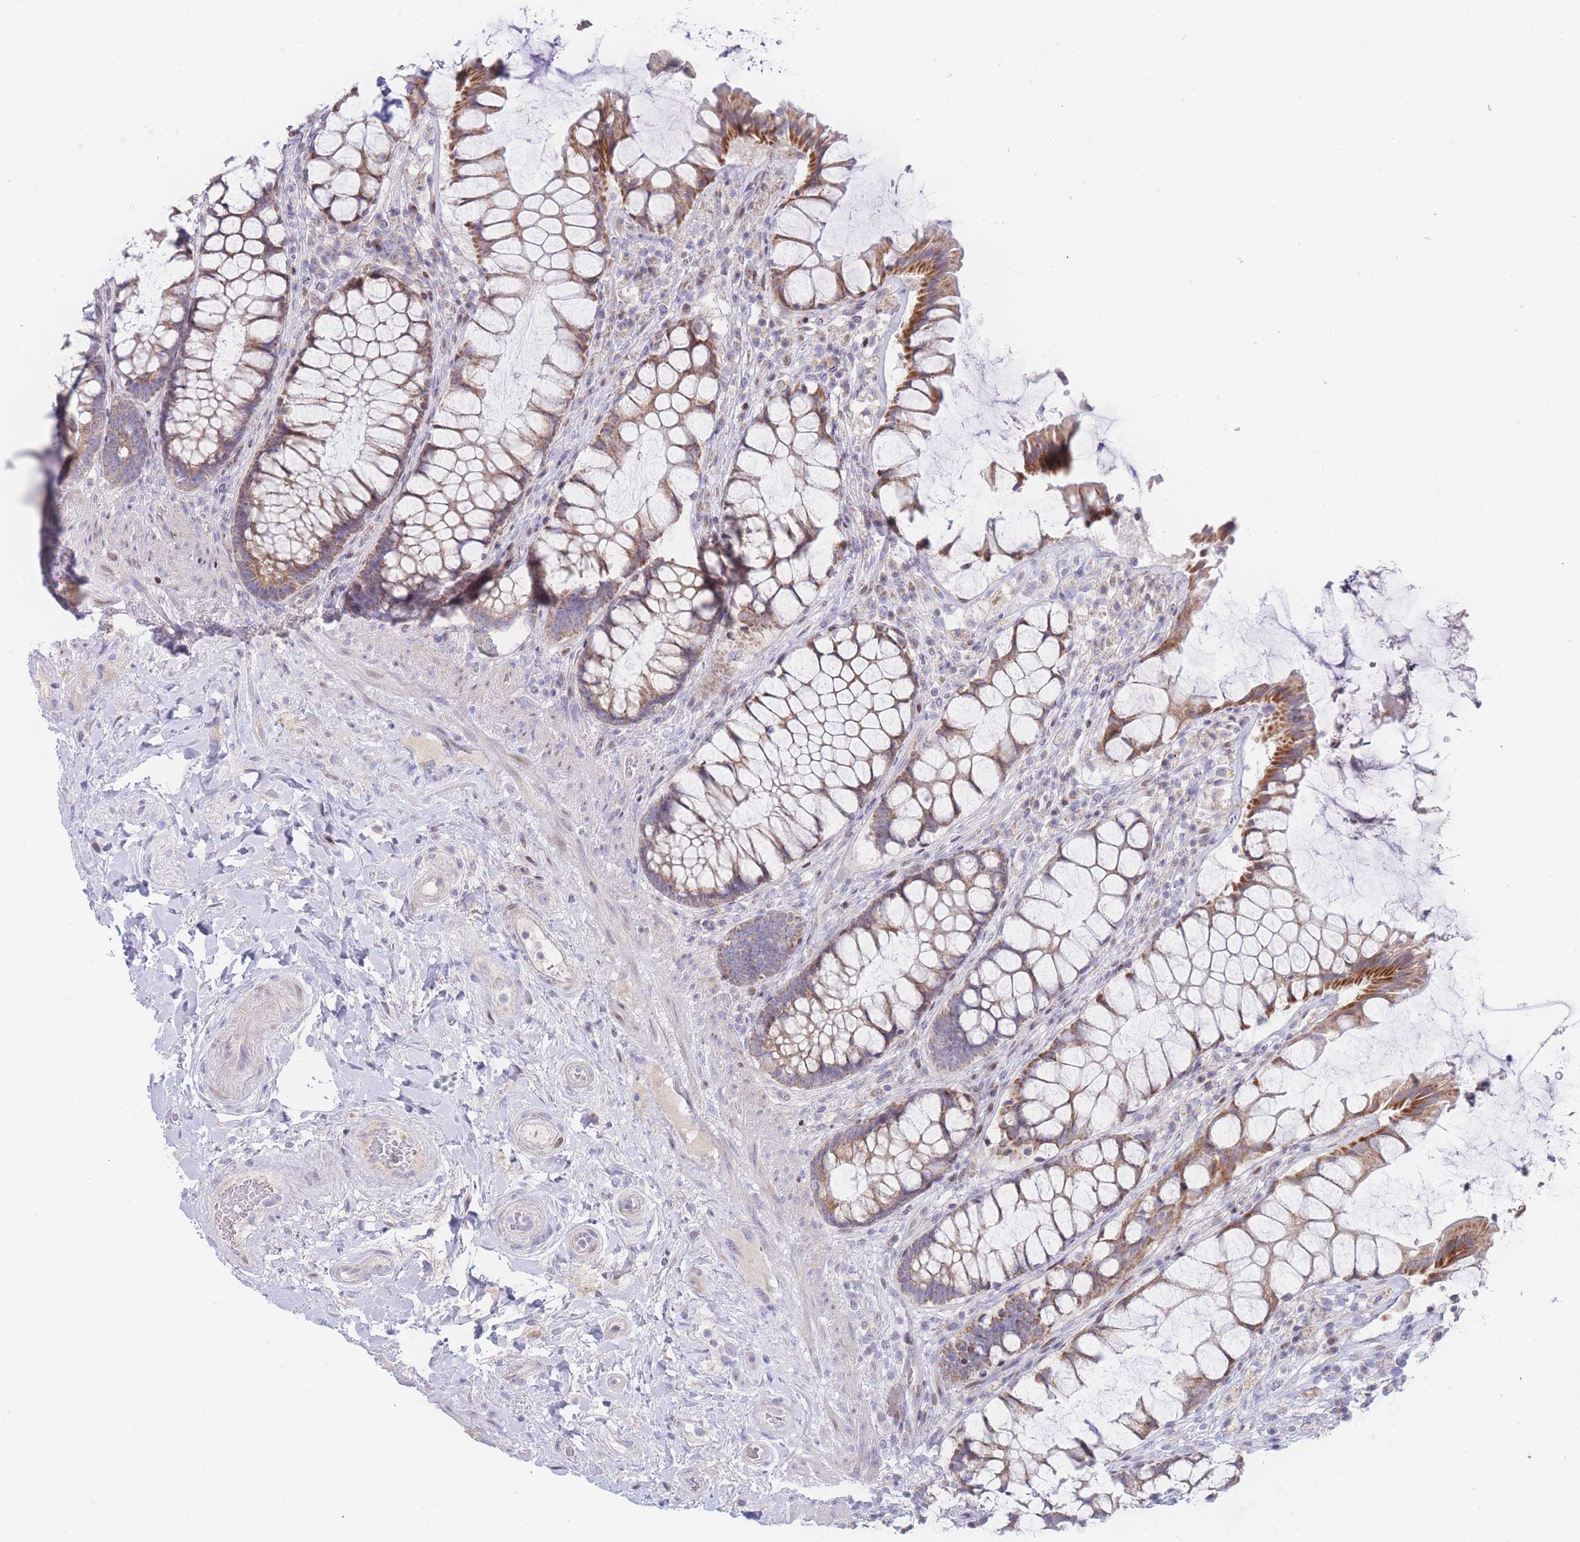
{"staining": {"intensity": "moderate", "quantity": ">75%", "location": "cytoplasmic/membranous"}, "tissue": "rectum", "cell_type": "Glandular cells", "image_type": "normal", "snomed": [{"axis": "morphology", "description": "Normal tissue, NOS"}, {"axis": "topography", "description": "Rectum"}], "caption": "Benign rectum was stained to show a protein in brown. There is medium levels of moderate cytoplasmic/membranous expression in about >75% of glandular cells. Immunohistochemistry (ihc) stains the protein in brown and the nuclei are stained blue.", "gene": "GPAM", "patient": {"sex": "female", "age": 58}}